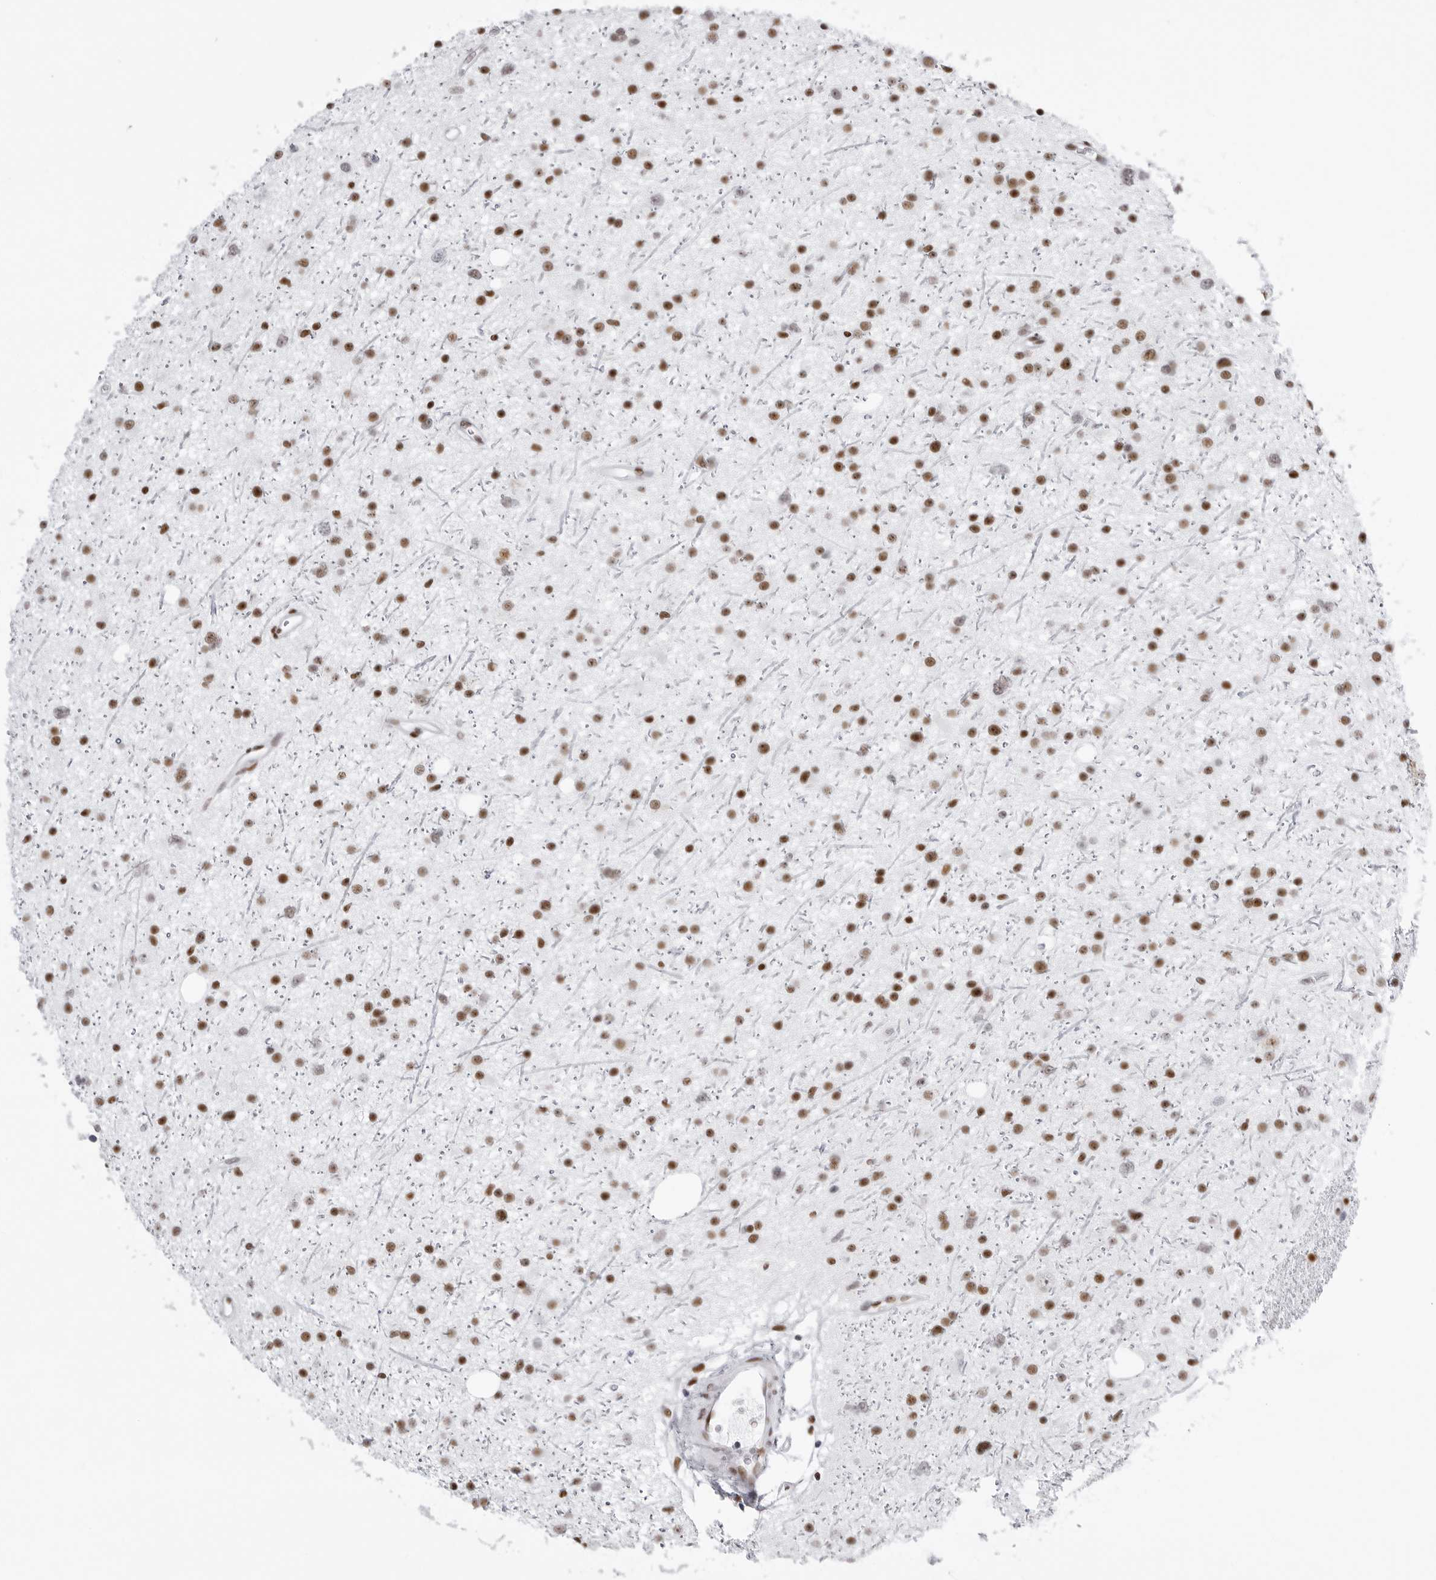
{"staining": {"intensity": "moderate", "quantity": ">75%", "location": "nuclear"}, "tissue": "glioma", "cell_type": "Tumor cells", "image_type": "cancer", "snomed": [{"axis": "morphology", "description": "Glioma, malignant, Low grade"}, {"axis": "topography", "description": "Cerebral cortex"}], "caption": "Immunohistochemical staining of malignant glioma (low-grade) shows medium levels of moderate nuclear protein staining in approximately >75% of tumor cells.", "gene": "IRF2BP2", "patient": {"sex": "female", "age": 39}}